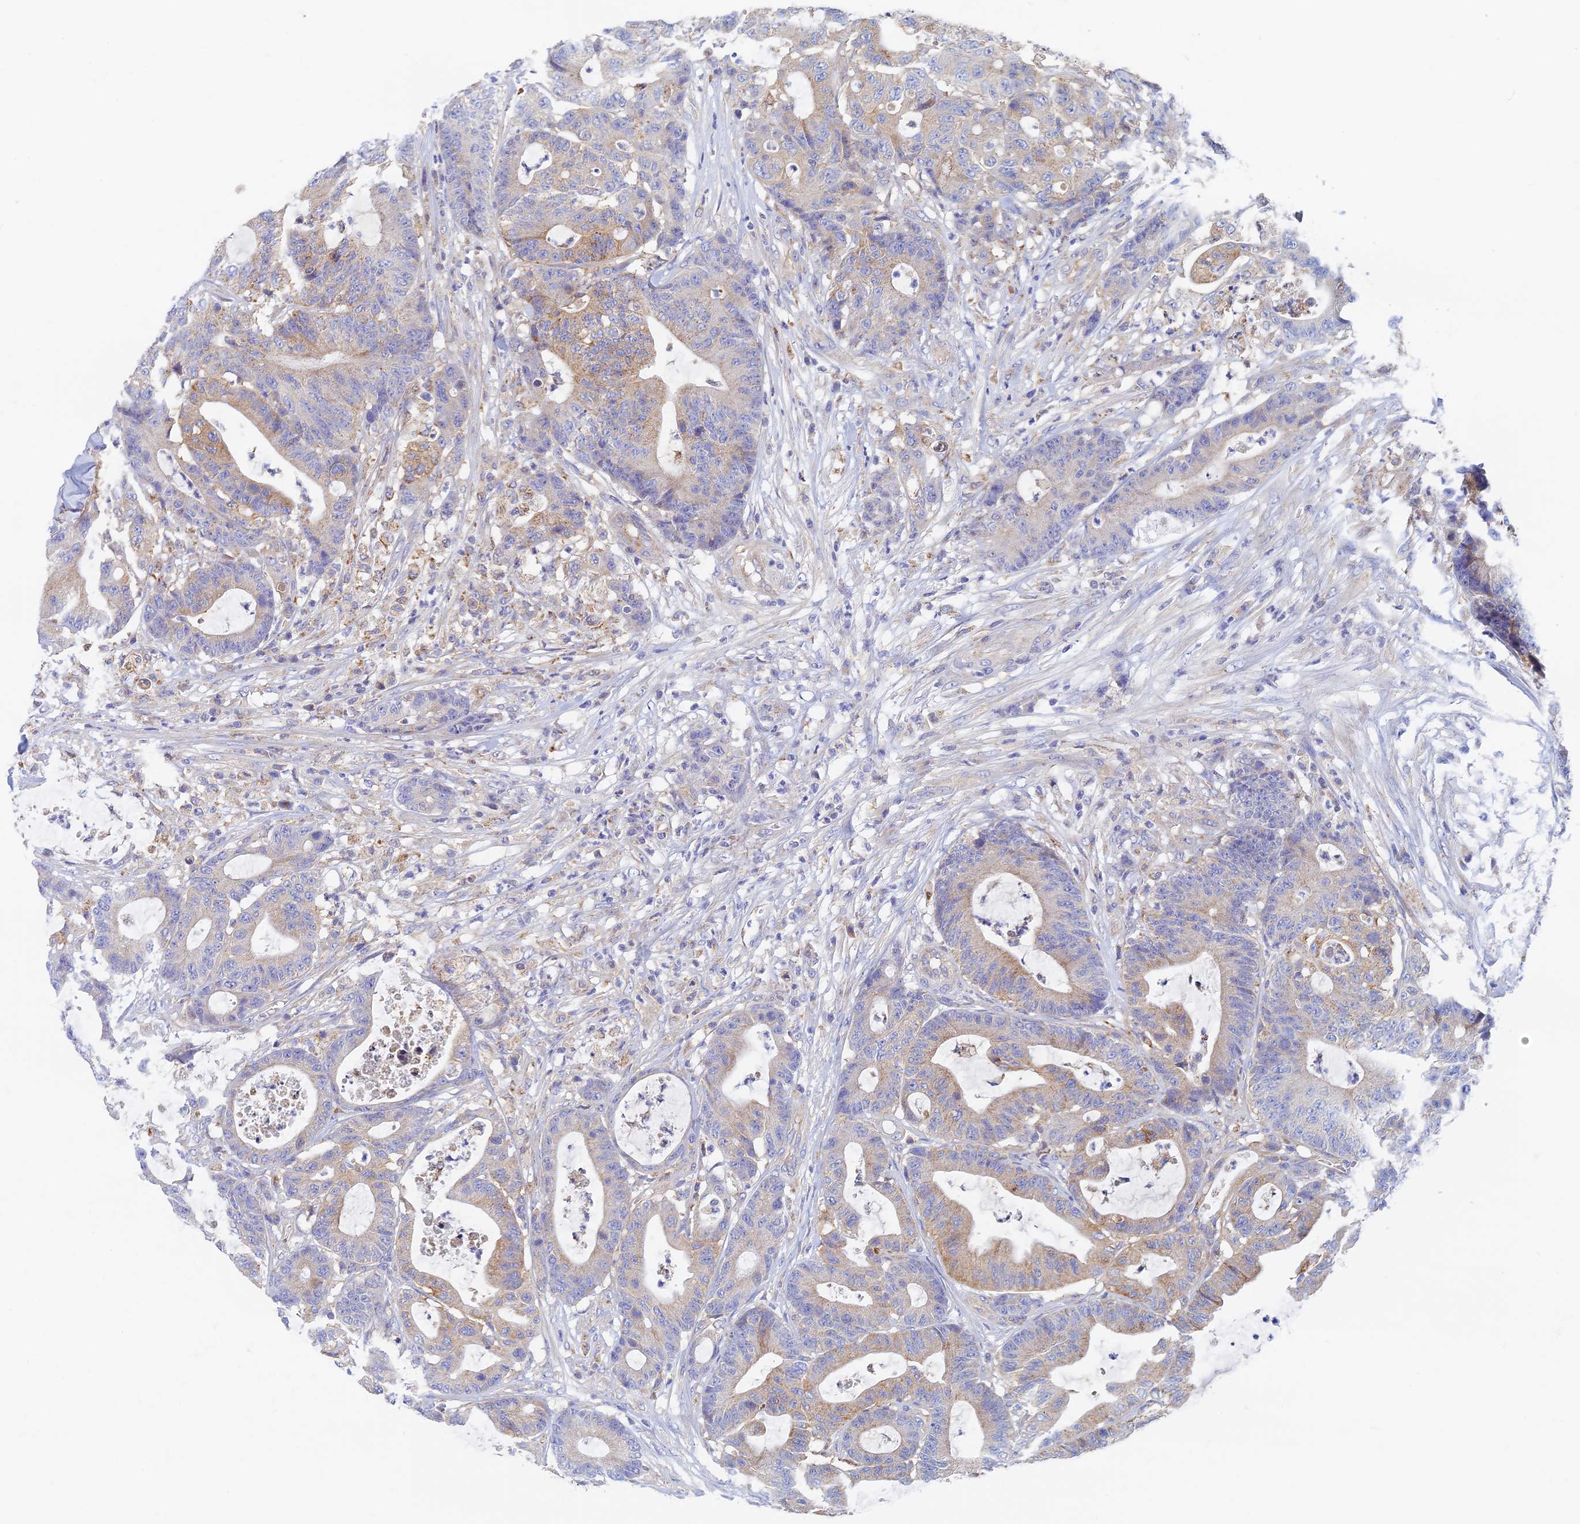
{"staining": {"intensity": "moderate", "quantity": "<25%", "location": "cytoplasmic/membranous"}, "tissue": "colorectal cancer", "cell_type": "Tumor cells", "image_type": "cancer", "snomed": [{"axis": "morphology", "description": "Adenocarcinoma, NOS"}, {"axis": "topography", "description": "Colon"}], "caption": "IHC (DAB) staining of human colorectal cancer (adenocarcinoma) exhibits moderate cytoplasmic/membranous protein staining in about <25% of tumor cells. (Stains: DAB (3,3'-diaminobenzidine) in brown, nuclei in blue, Microscopy: brightfield microscopy at high magnification).", "gene": "TMEM44", "patient": {"sex": "female", "age": 84}}